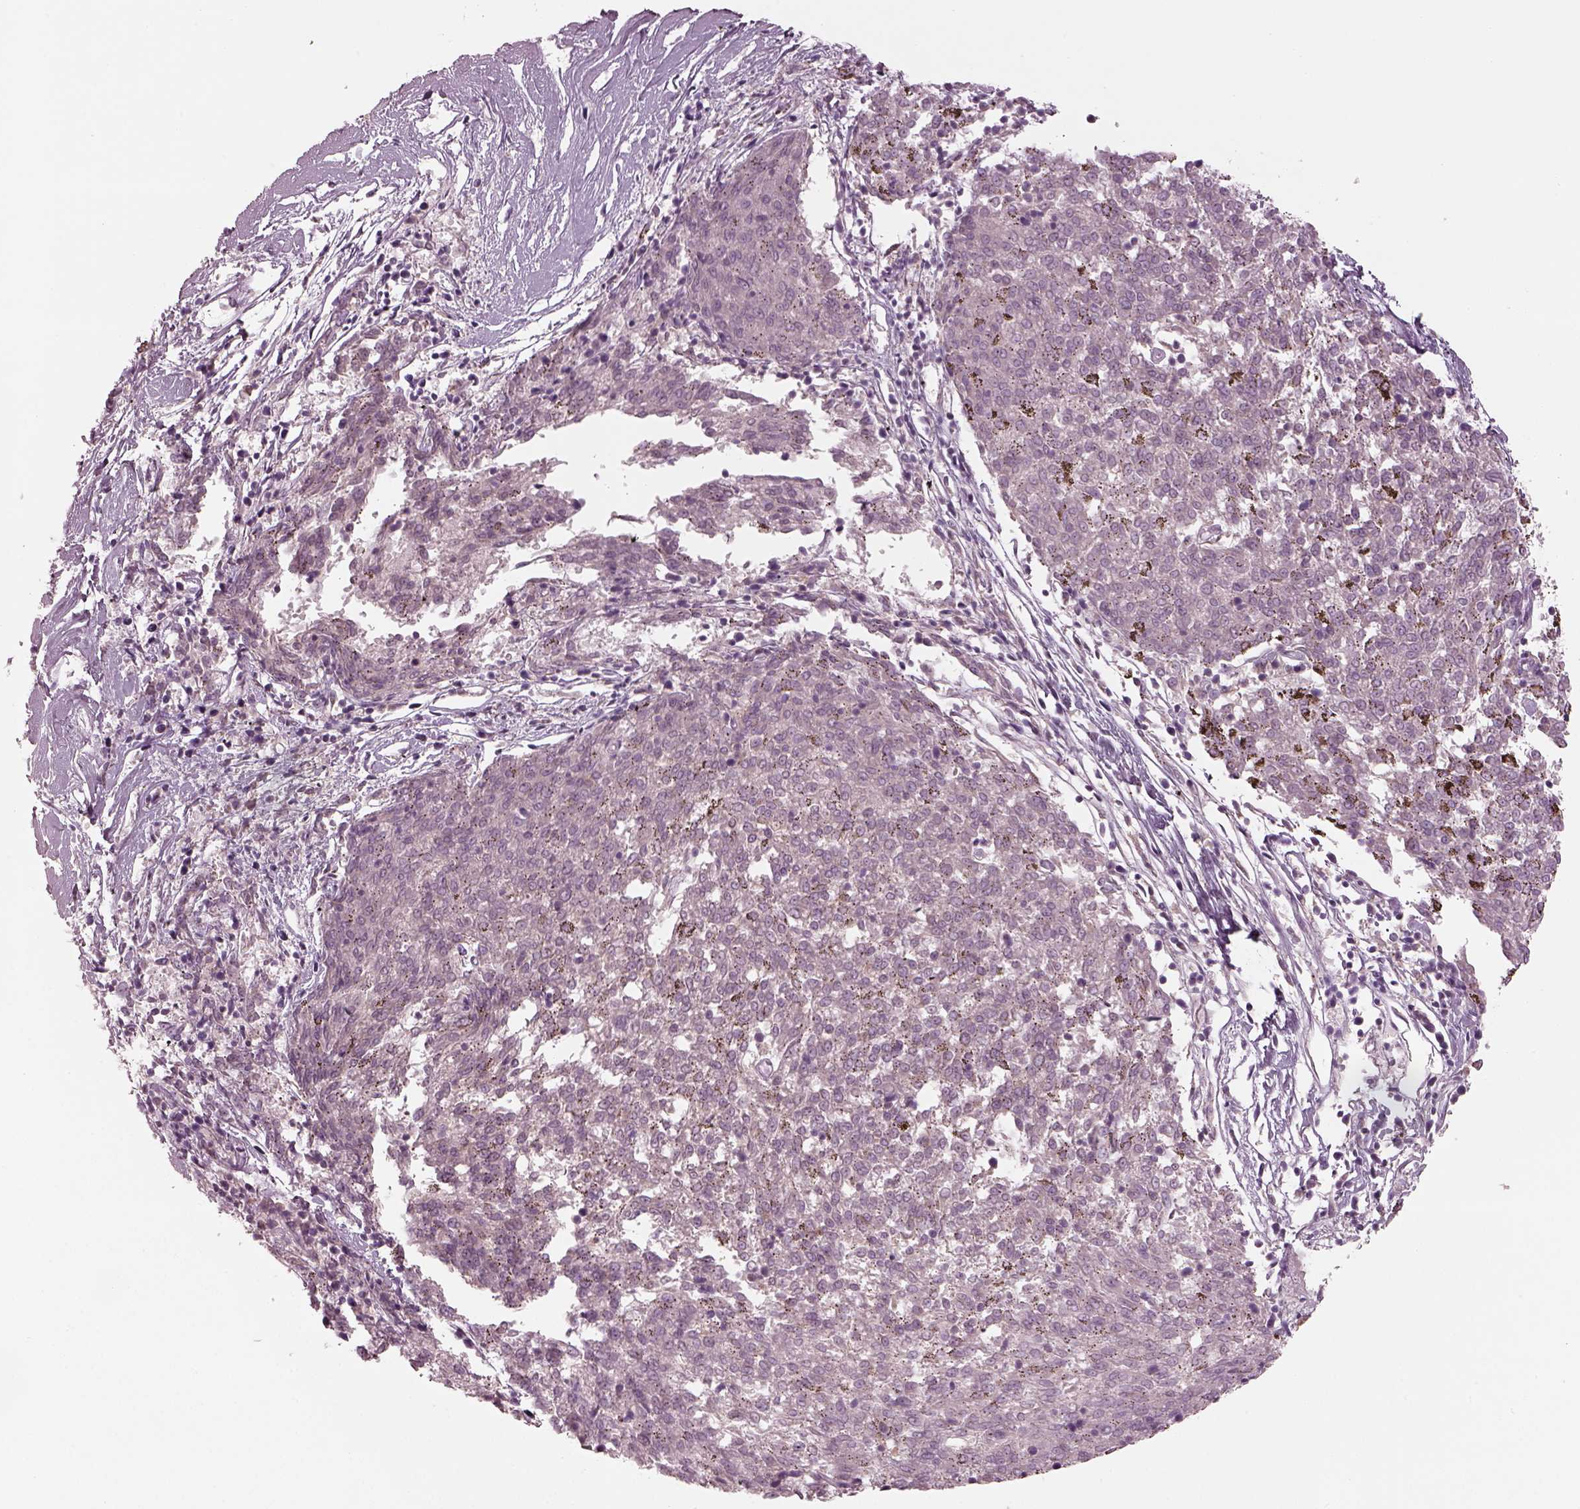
{"staining": {"intensity": "negative", "quantity": "none", "location": "none"}, "tissue": "melanoma", "cell_type": "Tumor cells", "image_type": "cancer", "snomed": [{"axis": "morphology", "description": "Malignant melanoma, NOS"}, {"axis": "topography", "description": "Skin"}], "caption": "Tumor cells show no significant protein positivity in malignant melanoma.", "gene": "SPATA6L", "patient": {"sex": "female", "age": 72}}